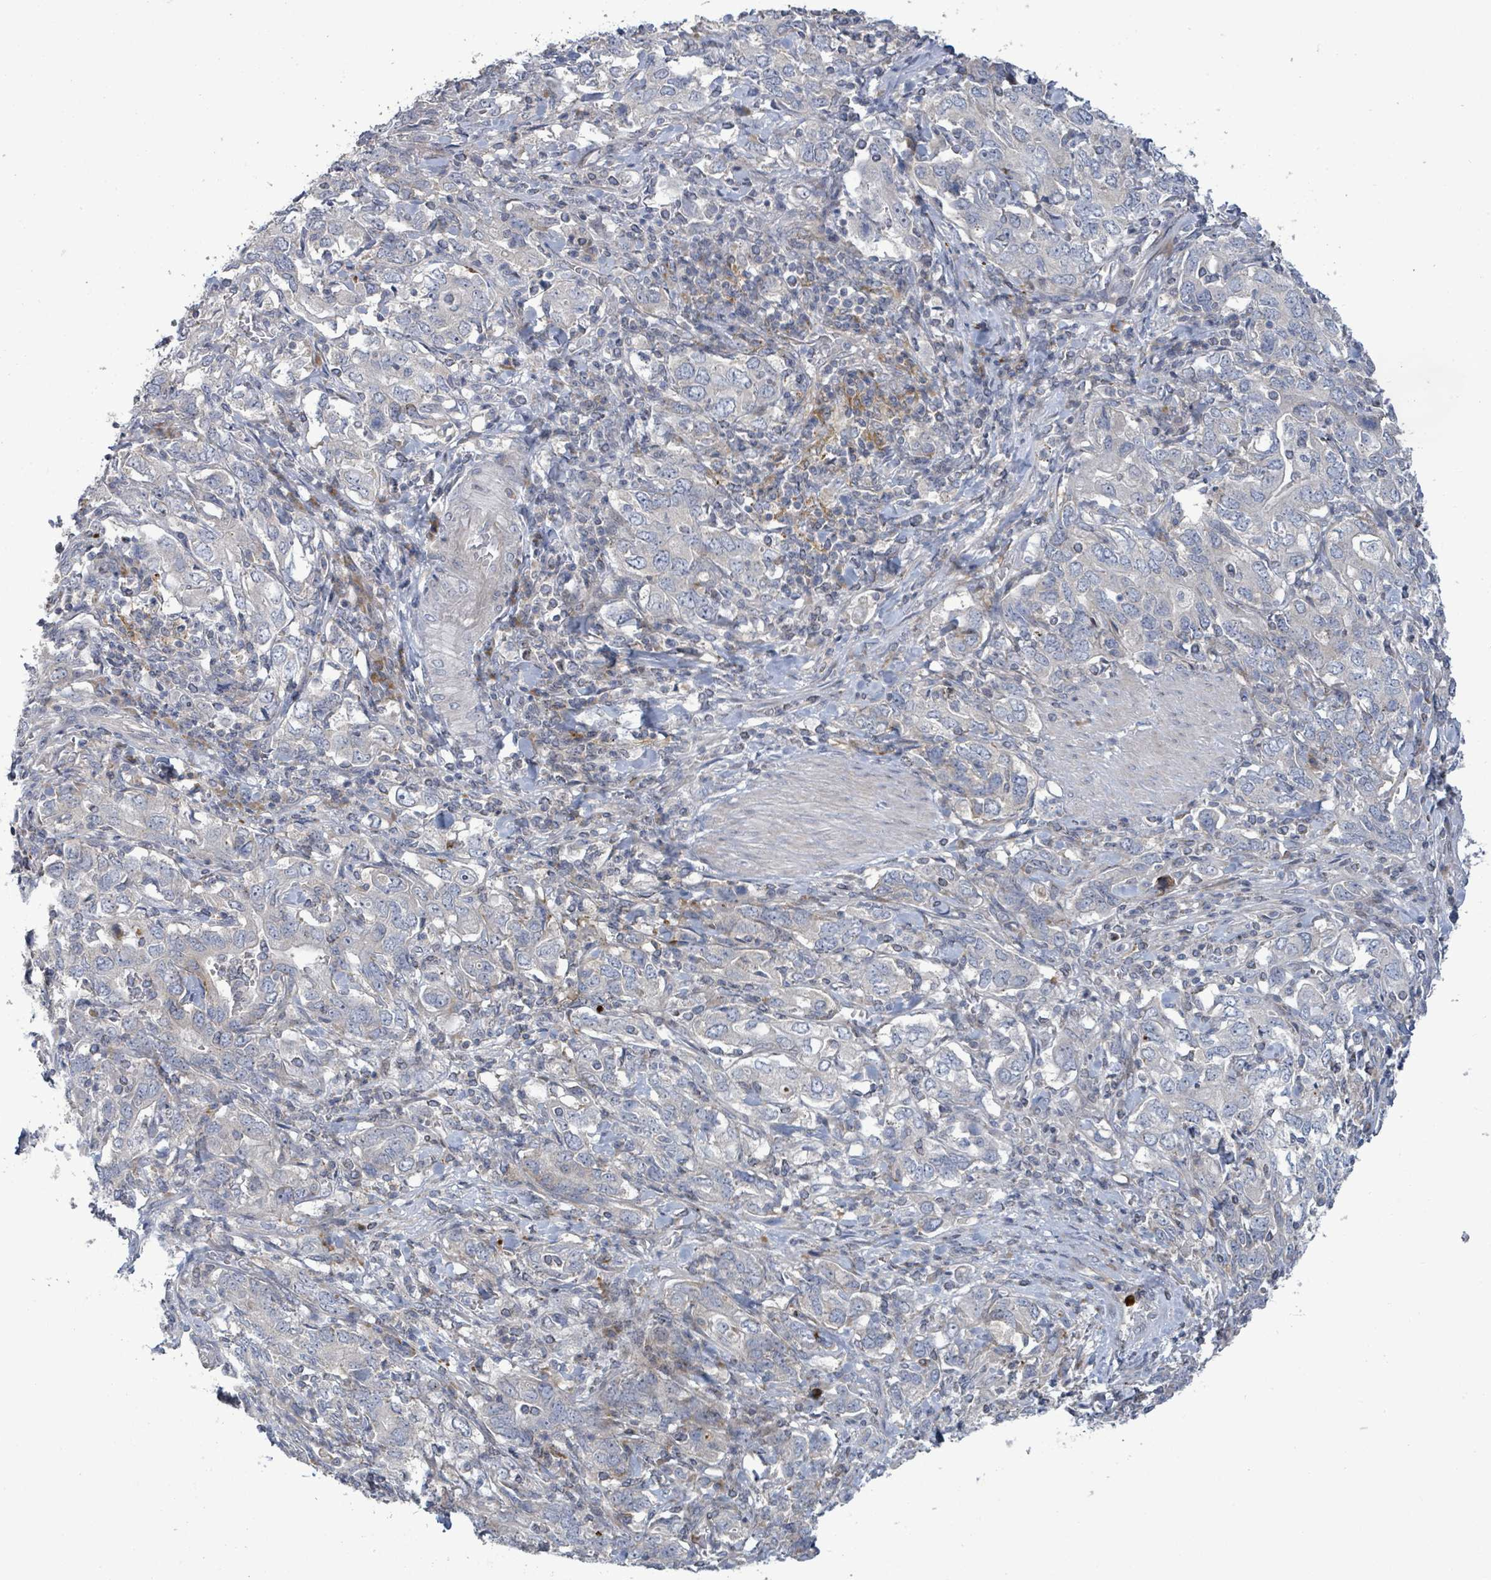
{"staining": {"intensity": "moderate", "quantity": "<25%", "location": "cytoplasmic/membranous"}, "tissue": "stomach cancer", "cell_type": "Tumor cells", "image_type": "cancer", "snomed": [{"axis": "morphology", "description": "Adenocarcinoma, NOS"}, {"axis": "topography", "description": "Stomach, upper"}, {"axis": "topography", "description": "Stomach"}], "caption": "IHC of adenocarcinoma (stomach) reveals low levels of moderate cytoplasmic/membranous positivity in about <25% of tumor cells.", "gene": "LILRA4", "patient": {"sex": "male", "age": 62}}